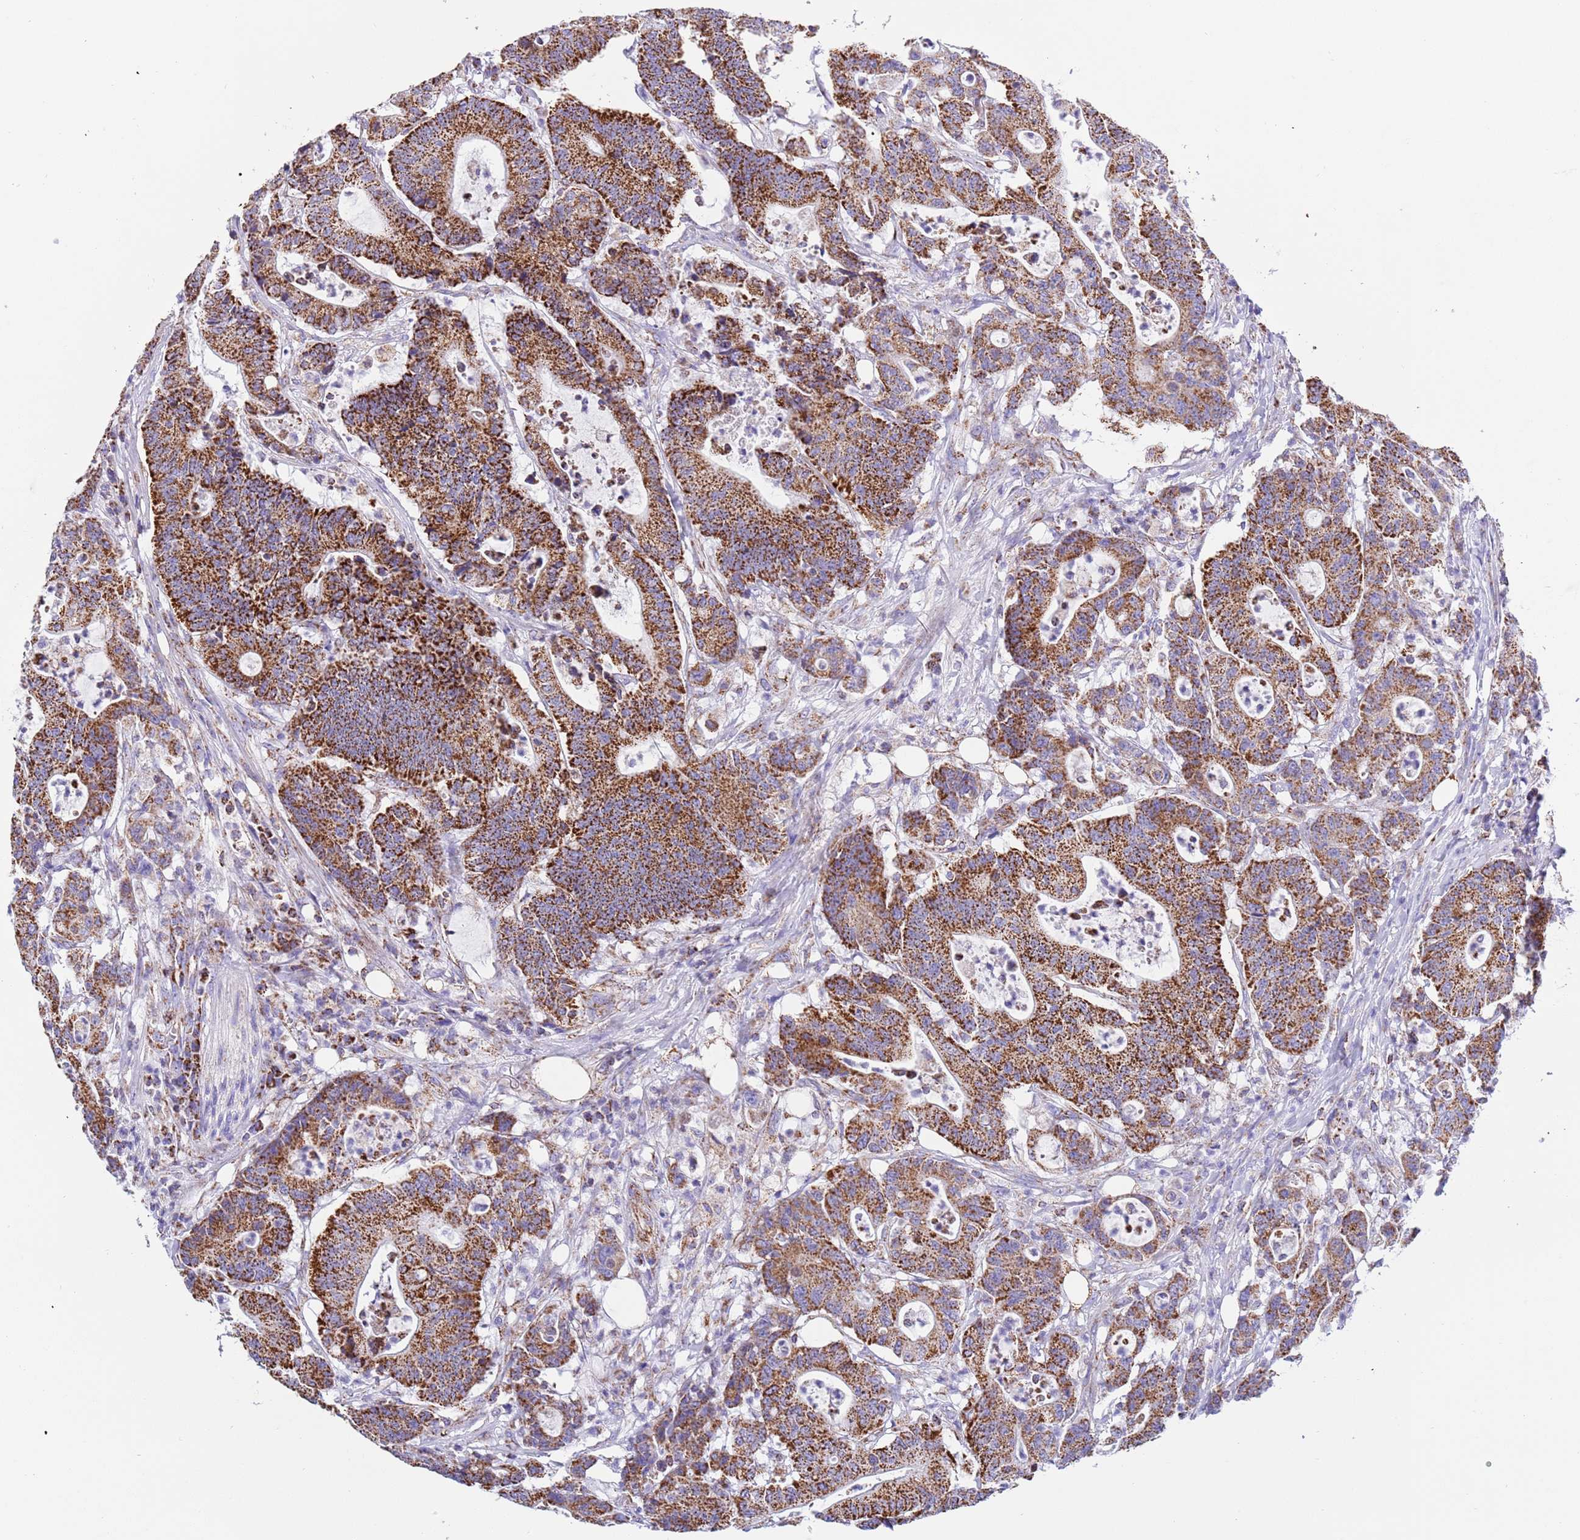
{"staining": {"intensity": "strong", "quantity": ">75%", "location": "cytoplasmic/membranous"}, "tissue": "colorectal cancer", "cell_type": "Tumor cells", "image_type": "cancer", "snomed": [{"axis": "morphology", "description": "Adenocarcinoma, NOS"}, {"axis": "topography", "description": "Colon"}], "caption": "Protein positivity by immunohistochemistry (IHC) reveals strong cytoplasmic/membranous positivity in approximately >75% of tumor cells in colorectal adenocarcinoma.", "gene": "SUCLG2", "patient": {"sex": "female", "age": 84}}